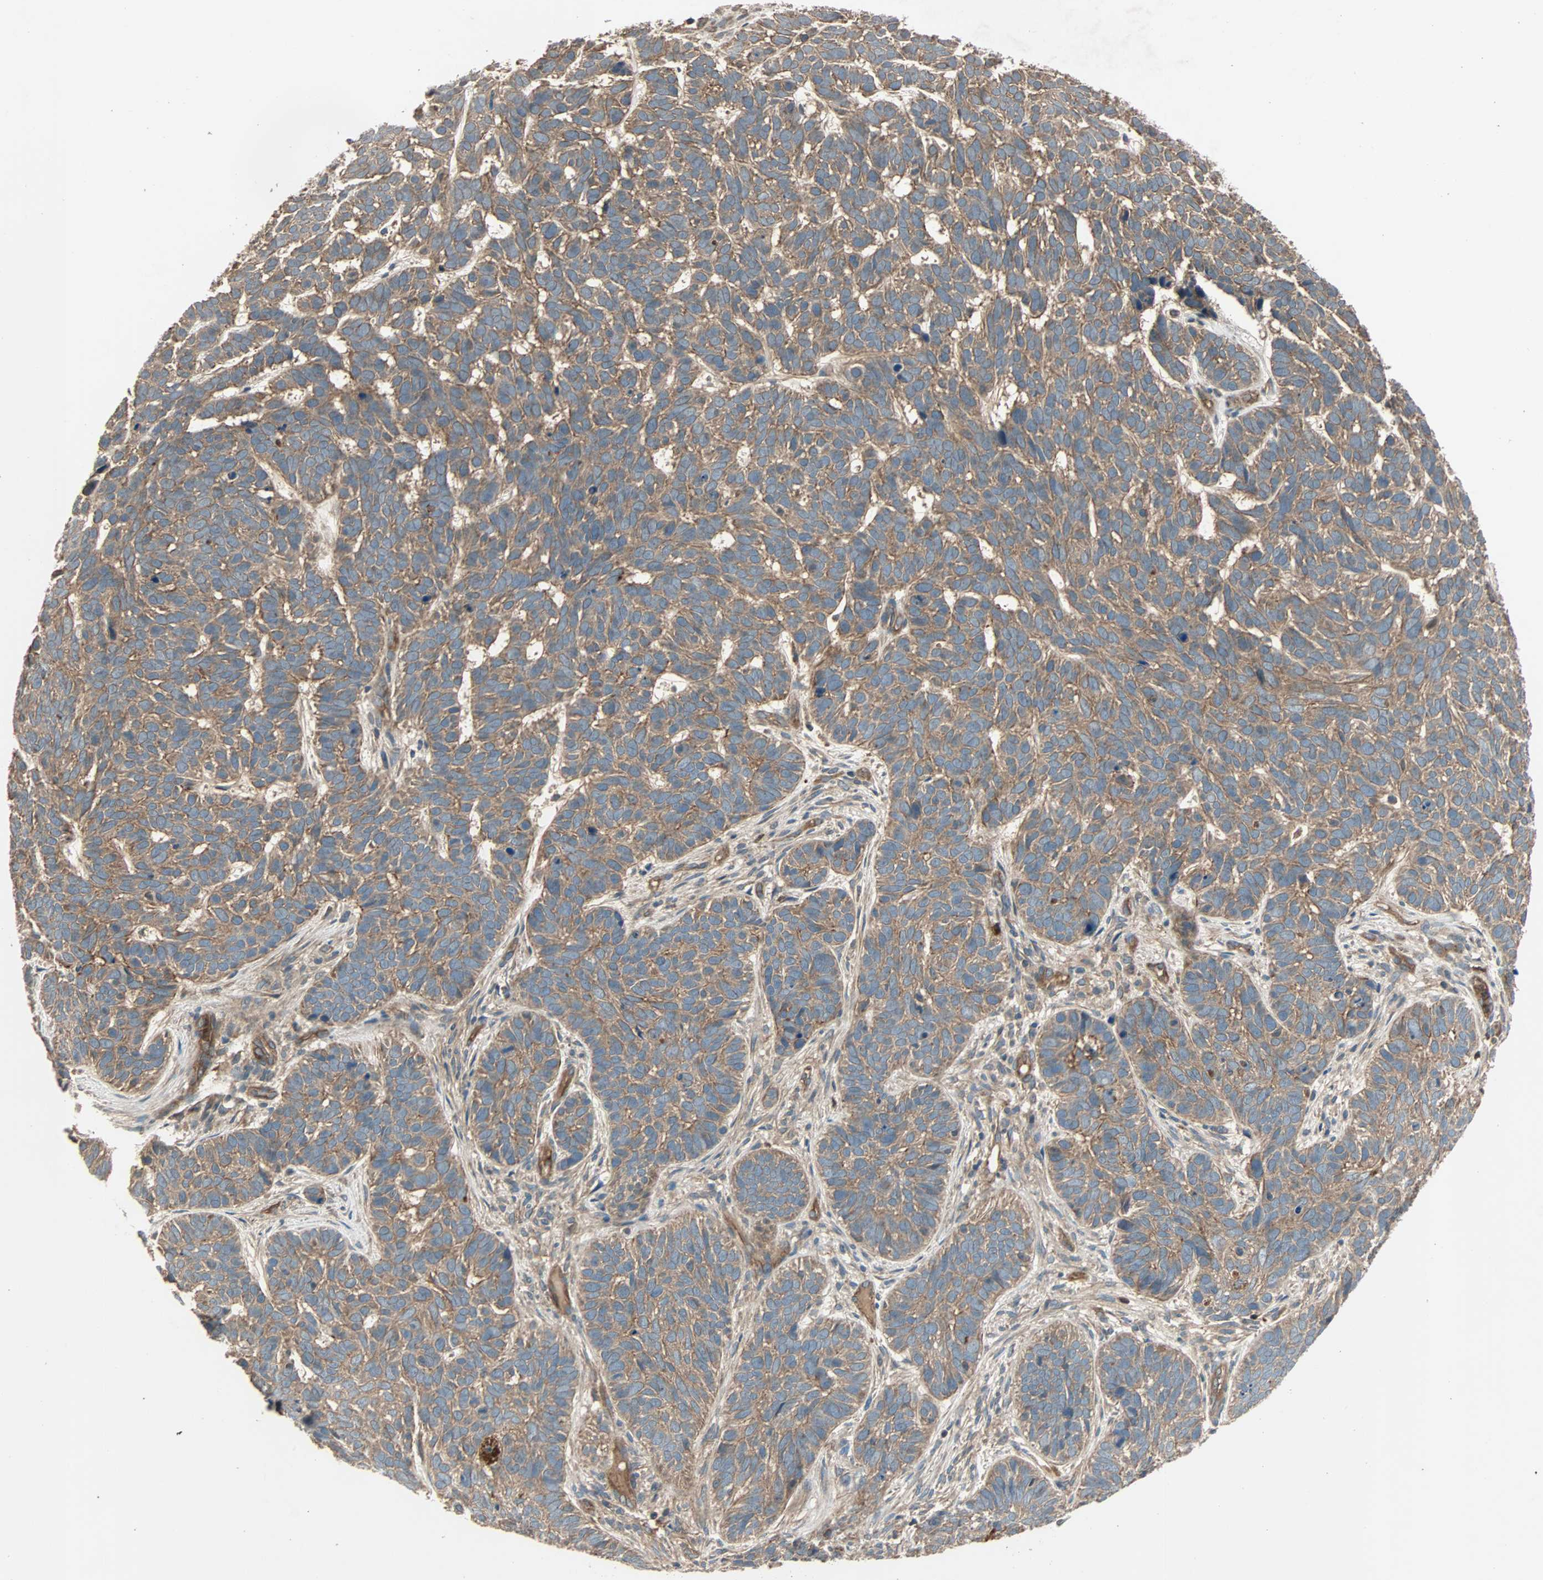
{"staining": {"intensity": "moderate", "quantity": ">75%", "location": "cytoplasmic/membranous"}, "tissue": "skin cancer", "cell_type": "Tumor cells", "image_type": "cancer", "snomed": [{"axis": "morphology", "description": "Basal cell carcinoma"}, {"axis": "topography", "description": "Skin"}], "caption": "Immunohistochemistry (IHC) staining of skin basal cell carcinoma, which exhibits medium levels of moderate cytoplasmic/membranous positivity in approximately >75% of tumor cells indicating moderate cytoplasmic/membranous protein expression. The staining was performed using DAB (brown) for protein detection and nuclei were counterstained in hematoxylin (blue).", "gene": "GCK", "patient": {"sex": "male", "age": 87}}